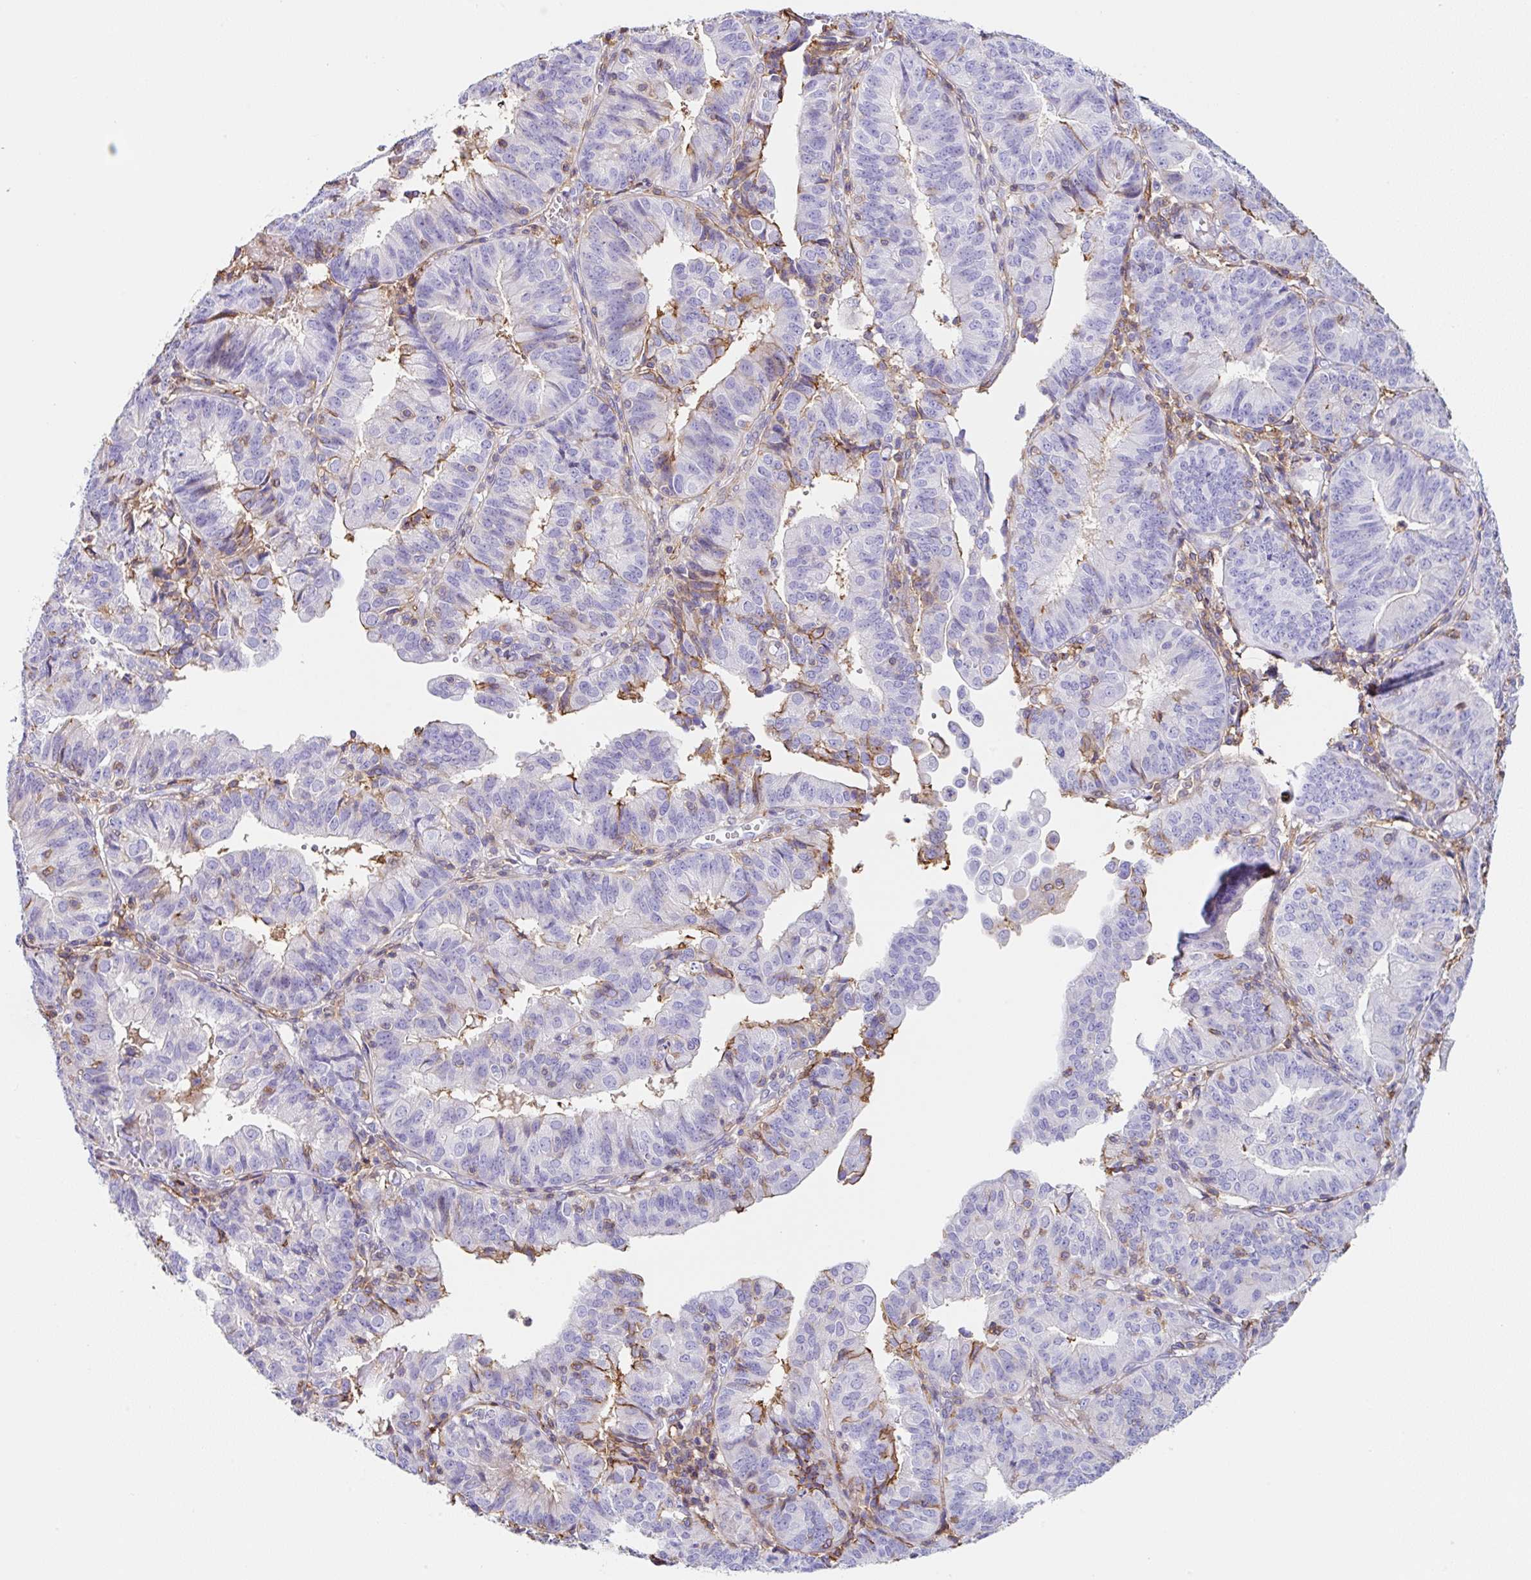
{"staining": {"intensity": "negative", "quantity": "none", "location": "none"}, "tissue": "endometrial cancer", "cell_type": "Tumor cells", "image_type": "cancer", "snomed": [{"axis": "morphology", "description": "Adenocarcinoma, NOS"}, {"axis": "topography", "description": "Endometrium"}], "caption": "There is no significant staining in tumor cells of adenocarcinoma (endometrial).", "gene": "MTTP", "patient": {"sex": "female", "age": 56}}